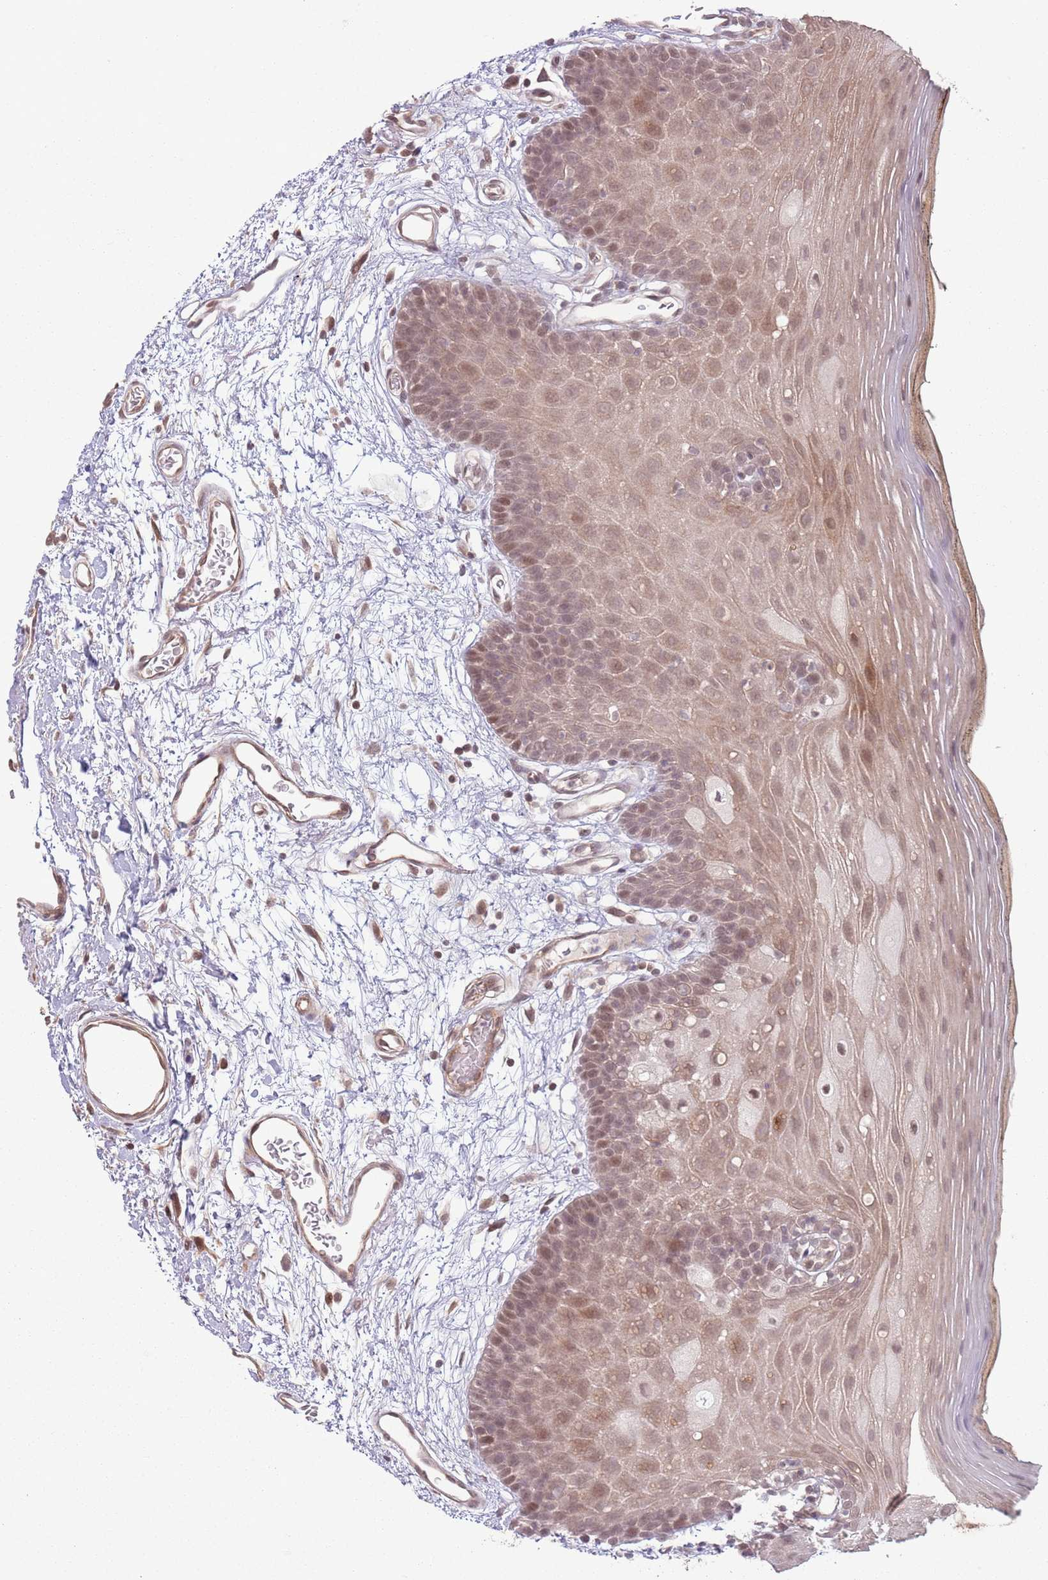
{"staining": {"intensity": "weak", "quantity": "25%-75%", "location": "cytoplasmic/membranous,nuclear"}, "tissue": "oral mucosa", "cell_type": "Squamous epithelial cells", "image_type": "normal", "snomed": [{"axis": "morphology", "description": "Normal tissue, NOS"}, {"axis": "topography", "description": "Oral tissue"}, {"axis": "topography", "description": "Tounge, NOS"}], "caption": "Protein expression analysis of benign oral mucosa exhibits weak cytoplasmic/membranous,nuclear positivity in approximately 25%-75% of squamous epithelial cells.", "gene": "CCDC154", "patient": {"sex": "female", "age": 81}}